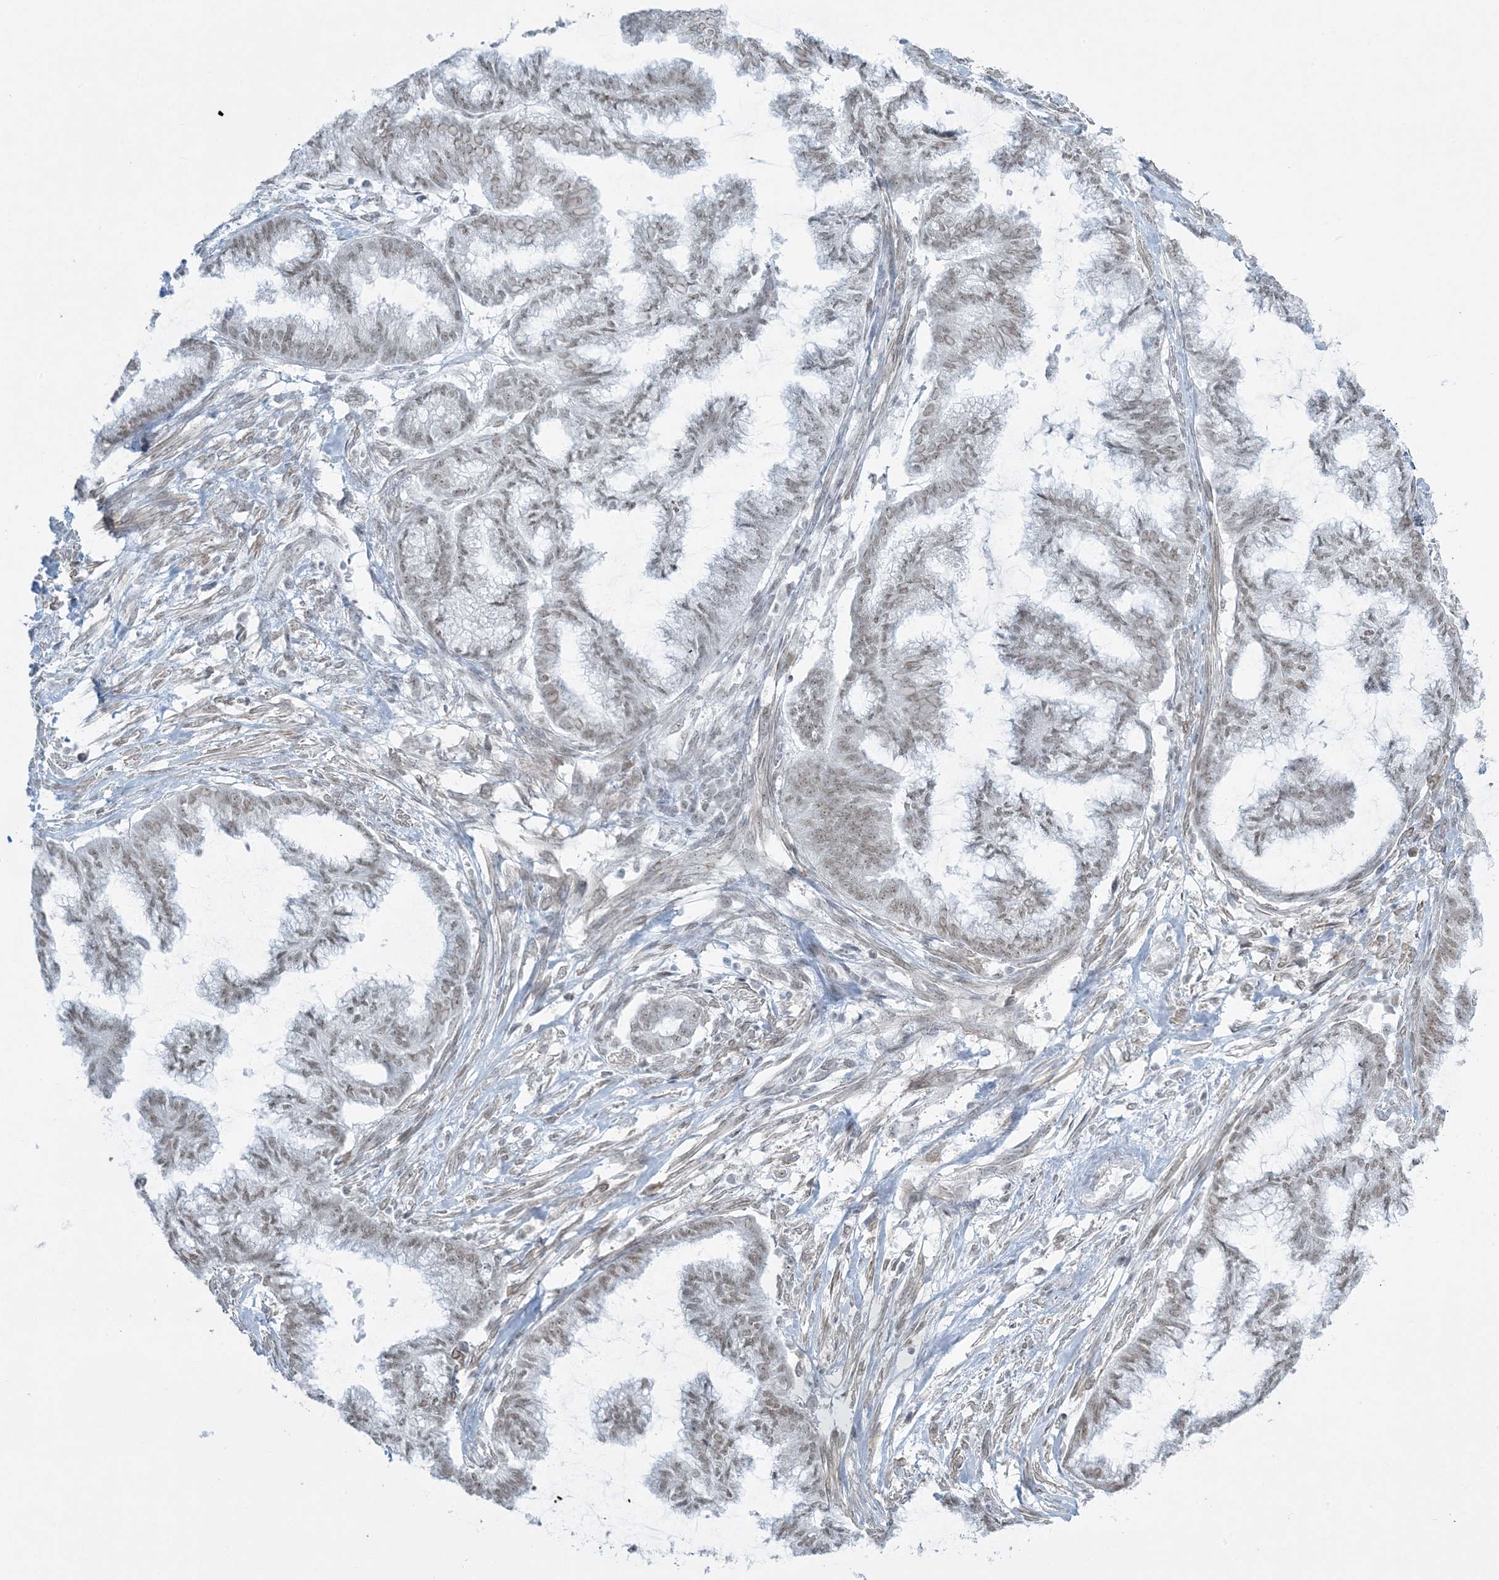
{"staining": {"intensity": "weak", "quantity": ">75%", "location": "nuclear"}, "tissue": "endometrial cancer", "cell_type": "Tumor cells", "image_type": "cancer", "snomed": [{"axis": "morphology", "description": "Adenocarcinoma, NOS"}, {"axis": "topography", "description": "Endometrium"}], "caption": "Endometrial cancer was stained to show a protein in brown. There is low levels of weak nuclear positivity in approximately >75% of tumor cells.", "gene": "ZNF787", "patient": {"sex": "female", "age": 86}}